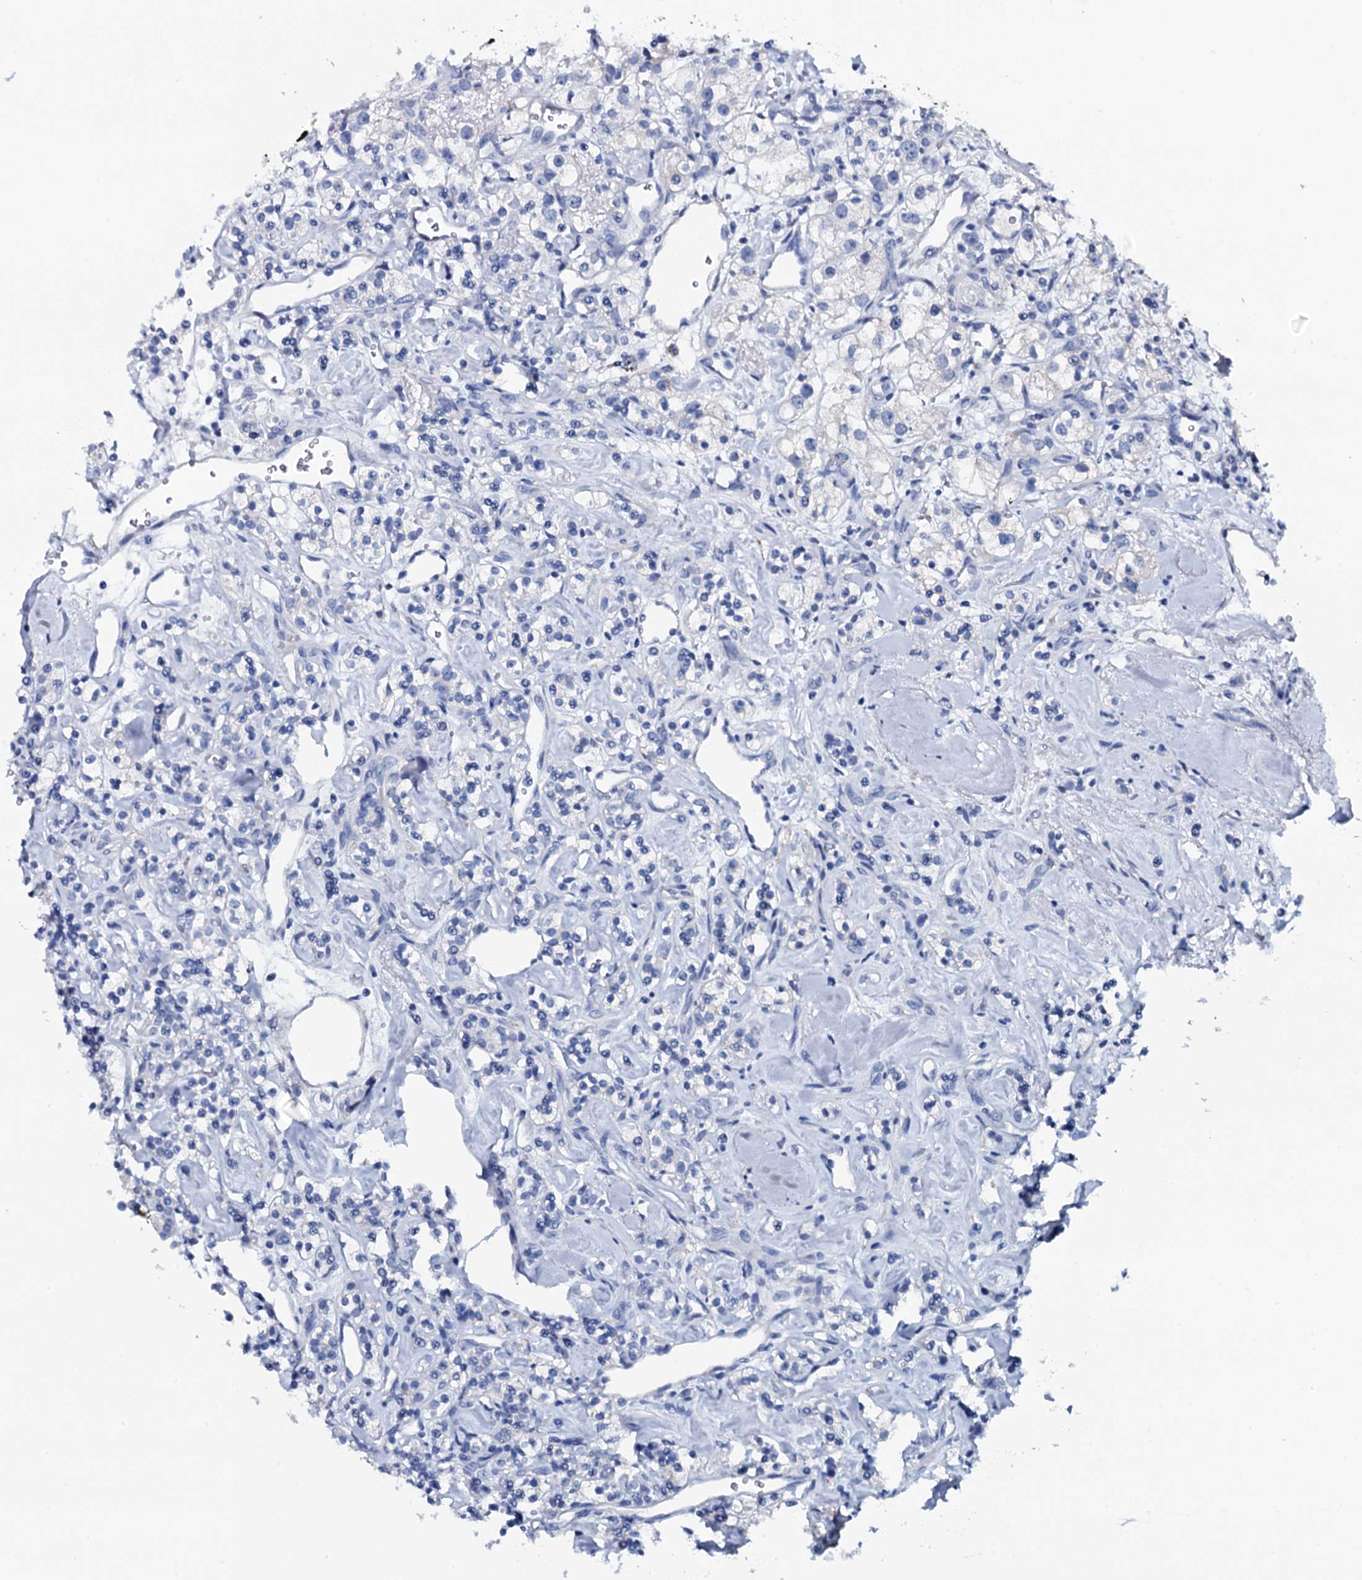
{"staining": {"intensity": "negative", "quantity": "none", "location": "none"}, "tissue": "renal cancer", "cell_type": "Tumor cells", "image_type": "cancer", "snomed": [{"axis": "morphology", "description": "Adenocarcinoma, NOS"}, {"axis": "topography", "description": "Kidney"}], "caption": "A high-resolution histopathology image shows immunohistochemistry (IHC) staining of renal adenocarcinoma, which demonstrates no significant expression in tumor cells.", "gene": "GYS2", "patient": {"sex": "male", "age": 77}}